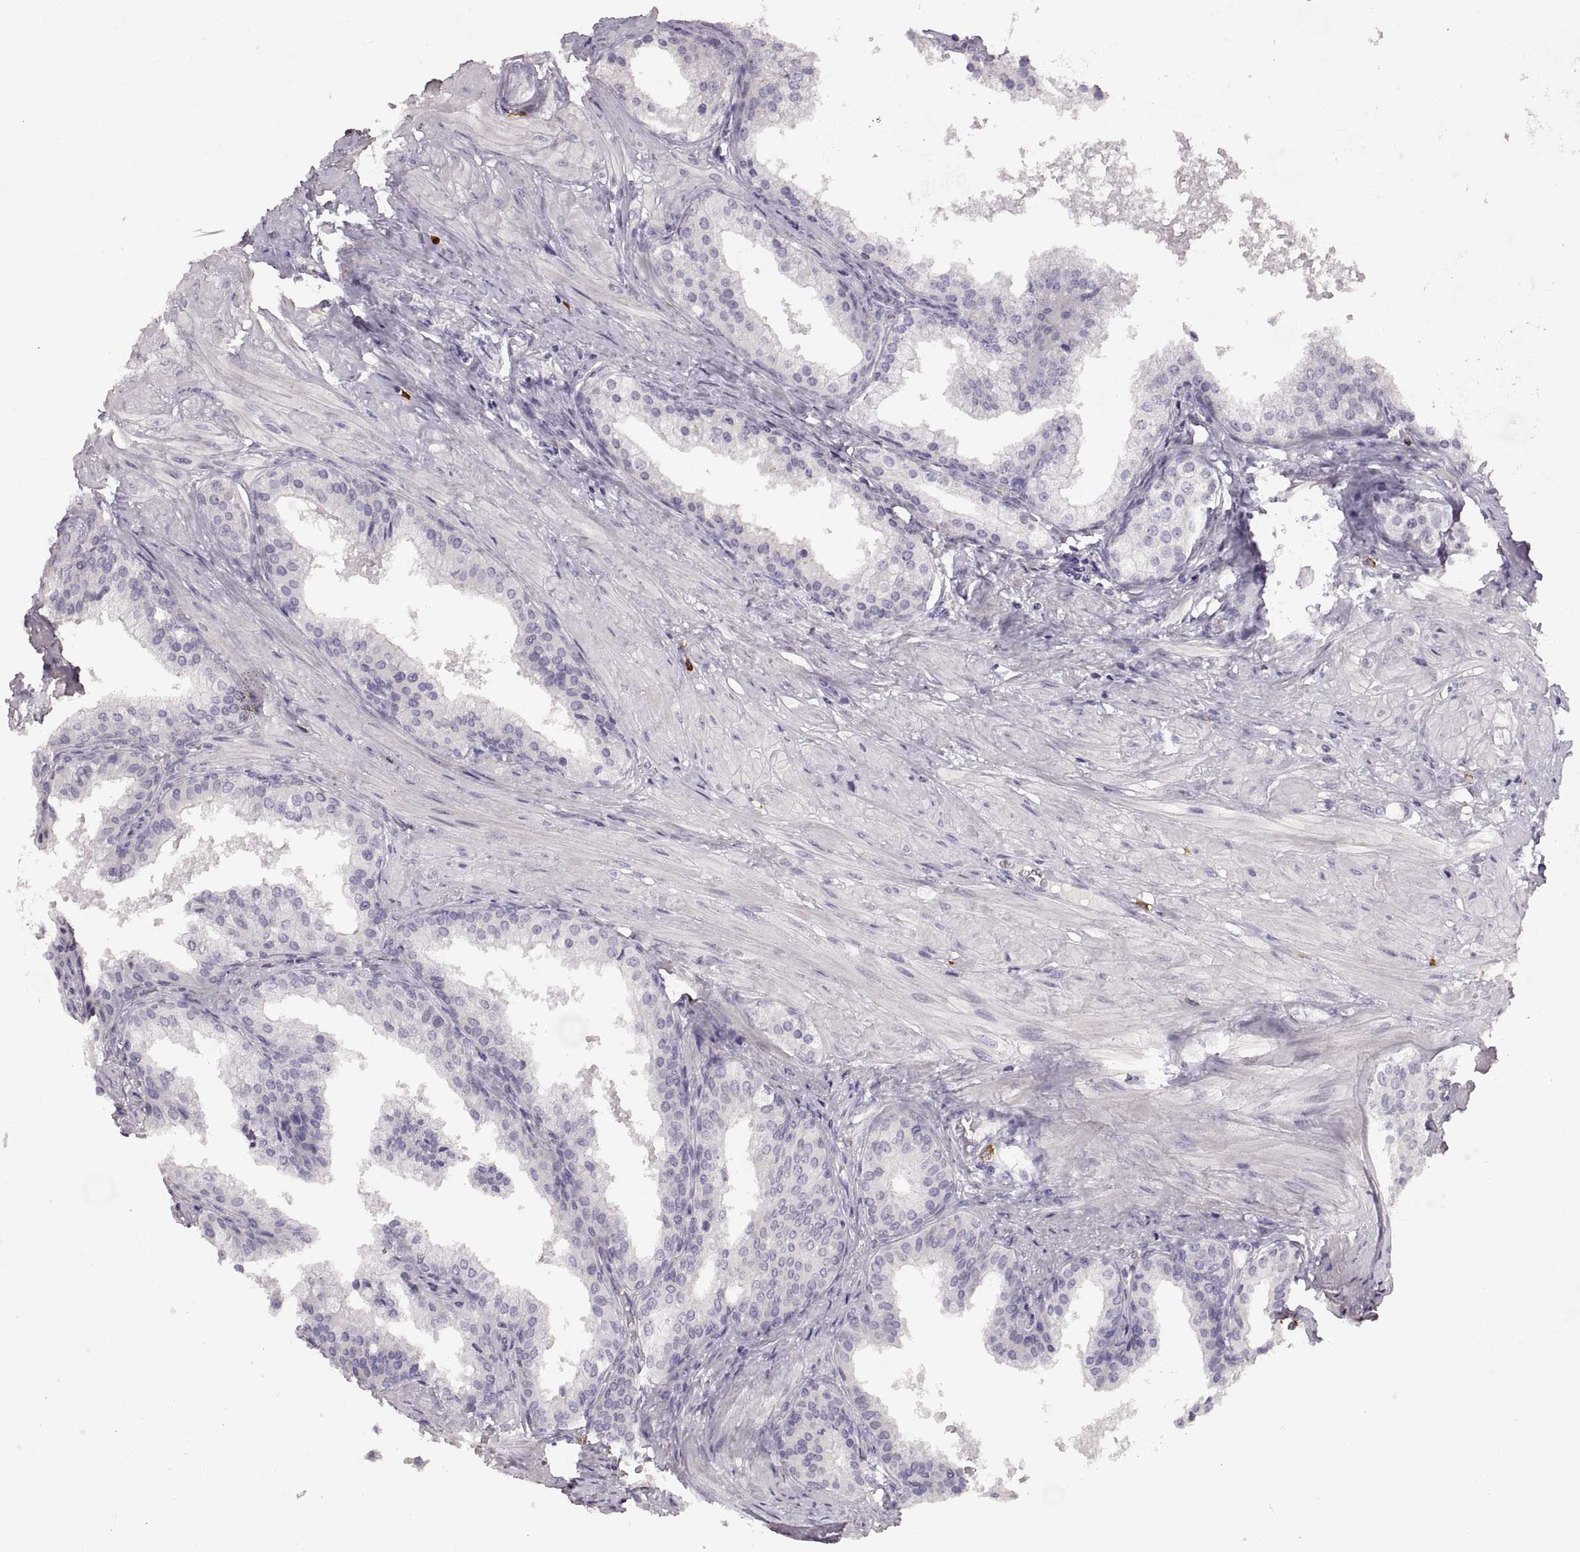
{"staining": {"intensity": "negative", "quantity": "none", "location": "none"}, "tissue": "prostate cancer", "cell_type": "Tumor cells", "image_type": "cancer", "snomed": [{"axis": "morphology", "description": "Adenocarcinoma, Low grade"}, {"axis": "topography", "description": "Prostate"}], "caption": "IHC photomicrograph of adenocarcinoma (low-grade) (prostate) stained for a protein (brown), which reveals no staining in tumor cells.", "gene": "WFDC8", "patient": {"sex": "male", "age": 56}}